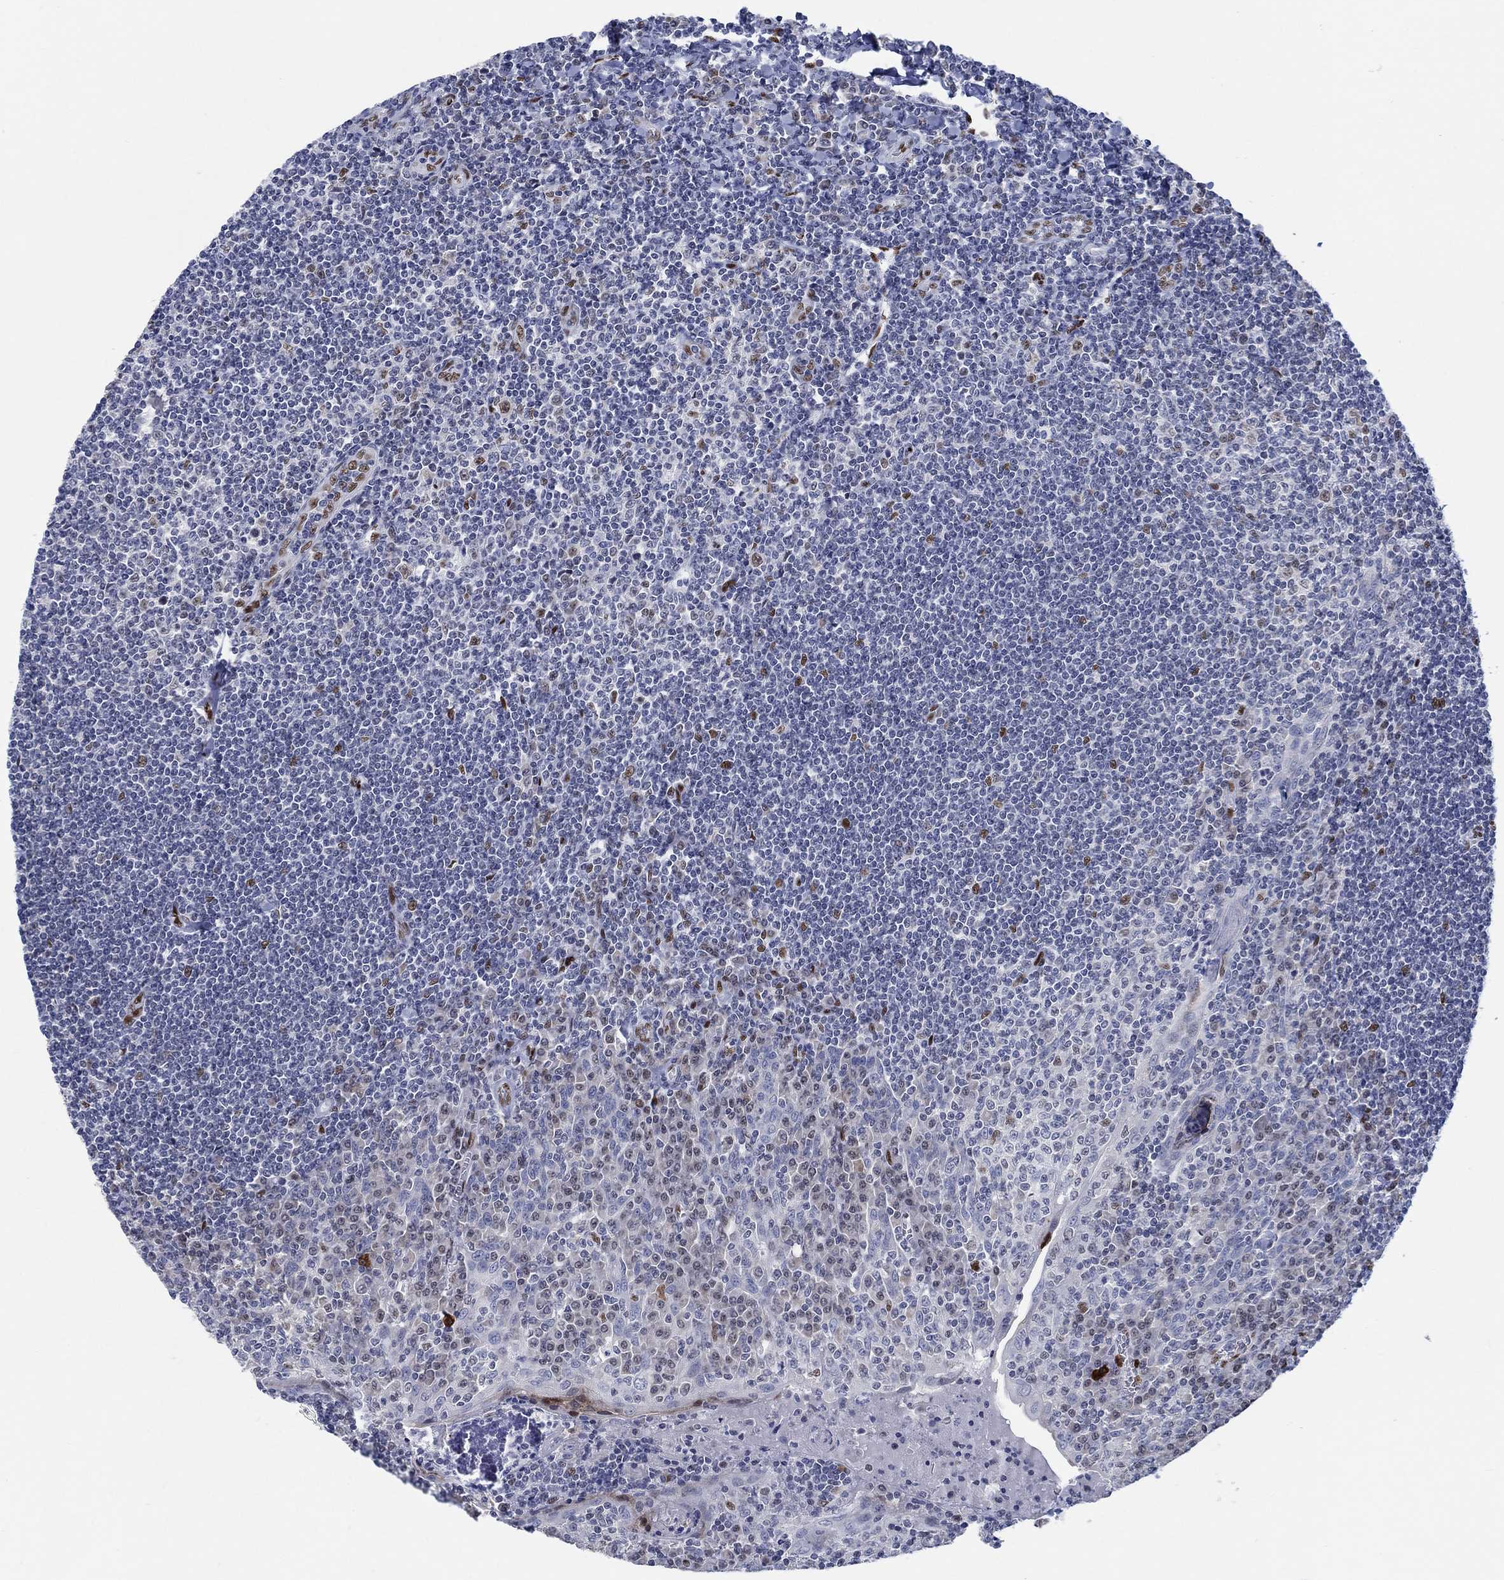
{"staining": {"intensity": "strong", "quantity": "<25%", "location": "nuclear"}, "tissue": "tonsil", "cell_type": "Germinal center cells", "image_type": "normal", "snomed": [{"axis": "morphology", "description": "Normal tissue, NOS"}, {"axis": "topography", "description": "Tonsil"}], "caption": "High-power microscopy captured an immunohistochemistry micrograph of unremarkable tonsil, revealing strong nuclear positivity in about <25% of germinal center cells.", "gene": "ZEB1", "patient": {"sex": "female", "age": 12}}